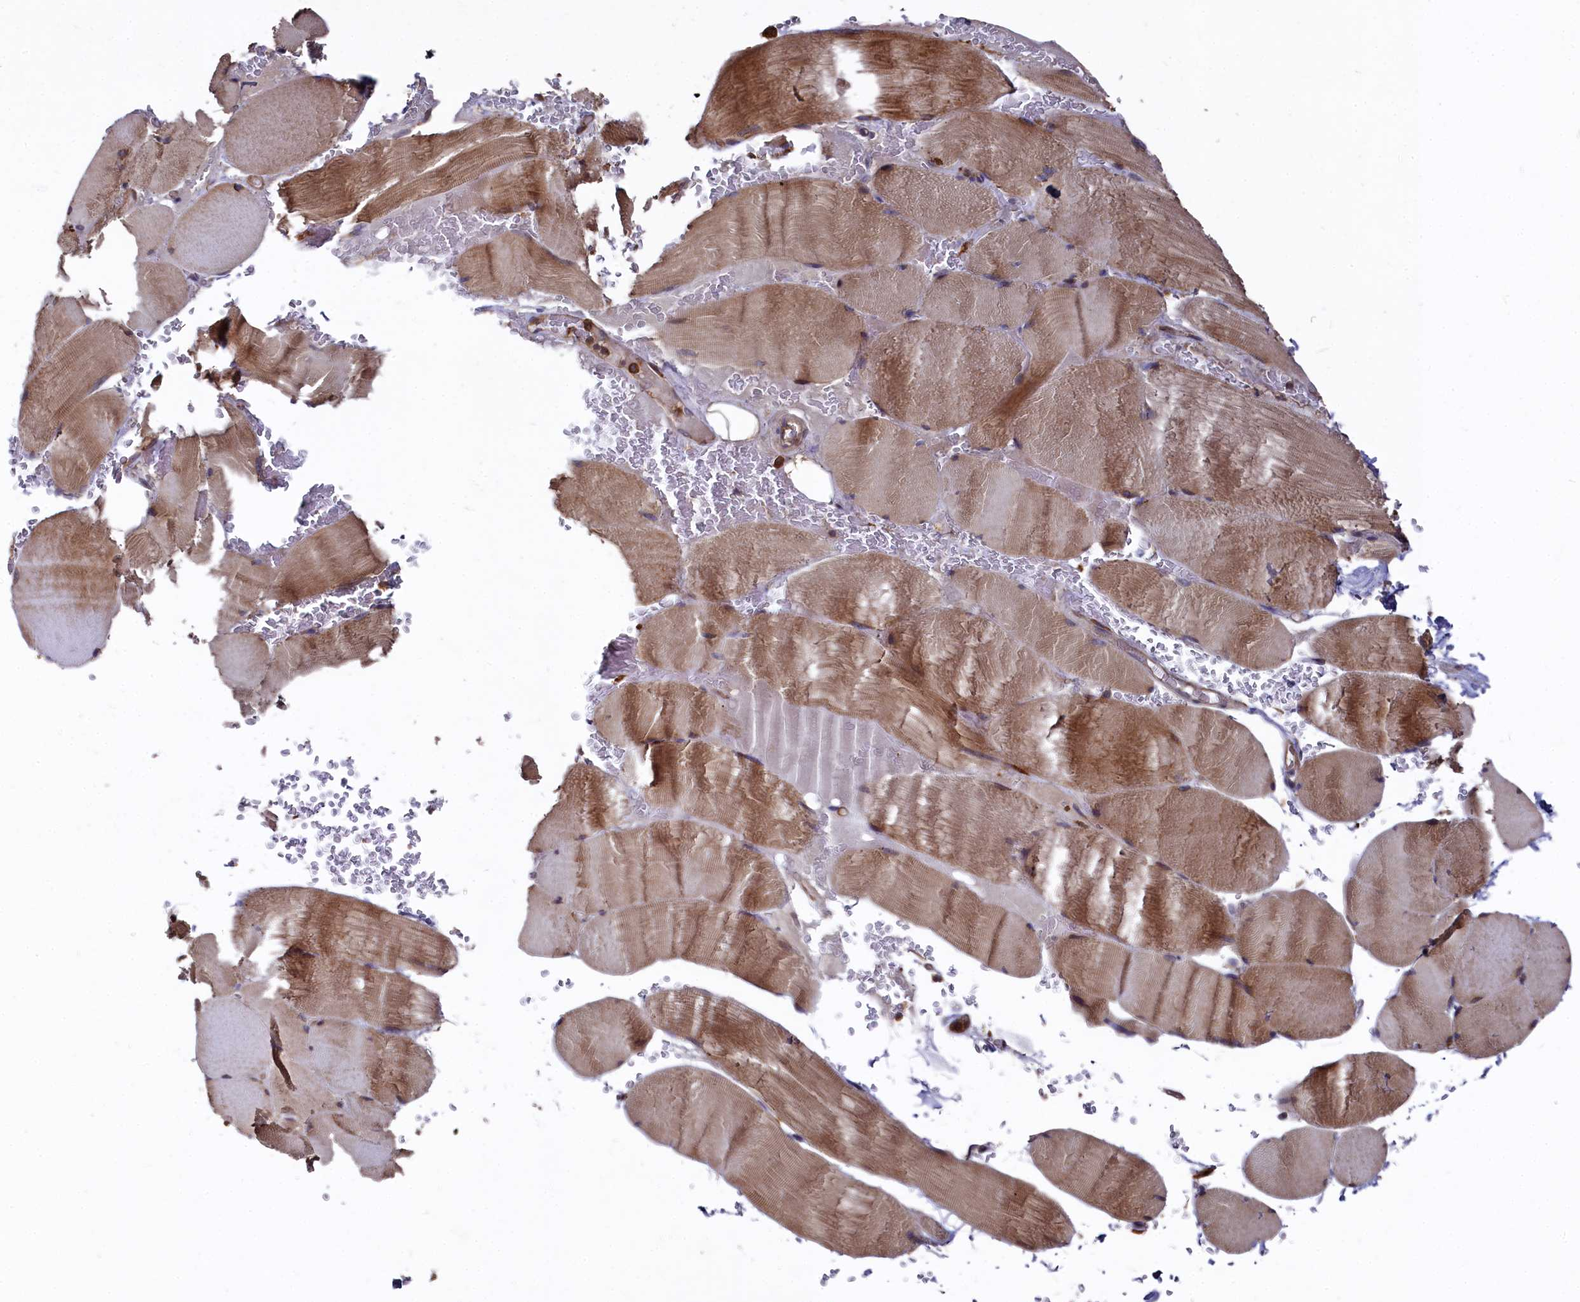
{"staining": {"intensity": "moderate", "quantity": "25%-75%", "location": "cytoplasmic/membranous"}, "tissue": "skeletal muscle", "cell_type": "Myocytes", "image_type": "normal", "snomed": [{"axis": "morphology", "description": "Normal tissue, NOS"}, {"axis": "topography", "description": "Skeletal muscle"}, {"axis": "topography", "description": "Head-Neck"}], "caption": "Moderate cytoplasmic/membranous positivity is present in approximately 25%-75% of myocytes in benign skeletal muscle. Nuclei are stained in blue.", "gene": "PLEKHO2", "patient": {"sex": "male", "age": 66}}